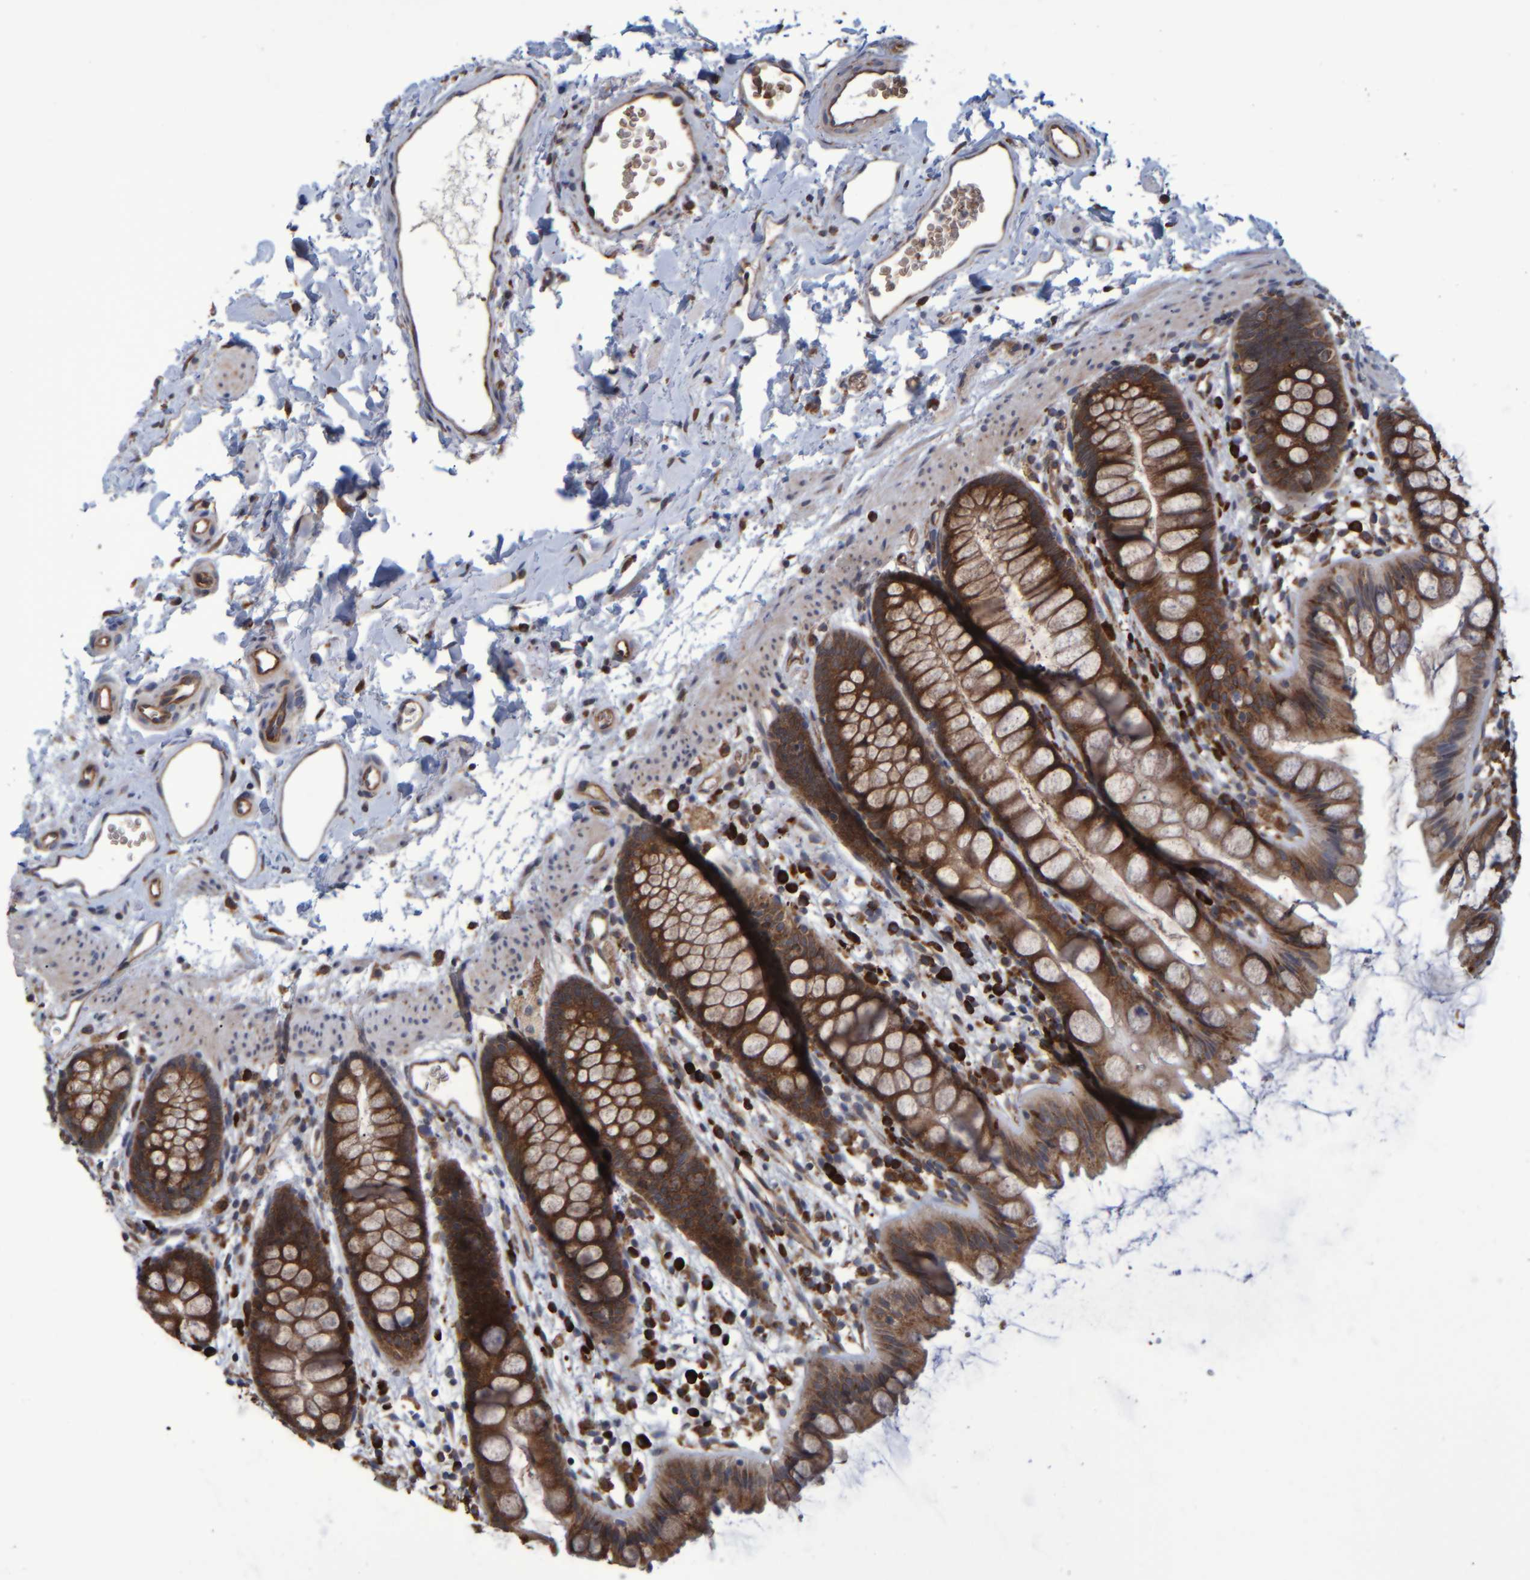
{"staining": {"intensity": "moderate", "quantity": ">75%", "location": "cytoplasmic/membranous"}, "tissue": "rectum", "cell_type": "Glandular cells", "image_type": "normal", "snomed": [{"axis": "morphology", "description": "Normal tissue, NOS"}, {"axis": "topography", "description": "Rectum"}], "caption": "Rectum stained with DAB immunohistochemistry (IHC) exhibits medium levels of moderate cytoplasmic/membranous expression in about >75% of glandular cells. (DAB (3,3'-diaminobenzidine) = brown stain, brightfield microscopy at high magnification).", "gene": "SPAG5", "patient": {"sex": "female", "age": 65}}